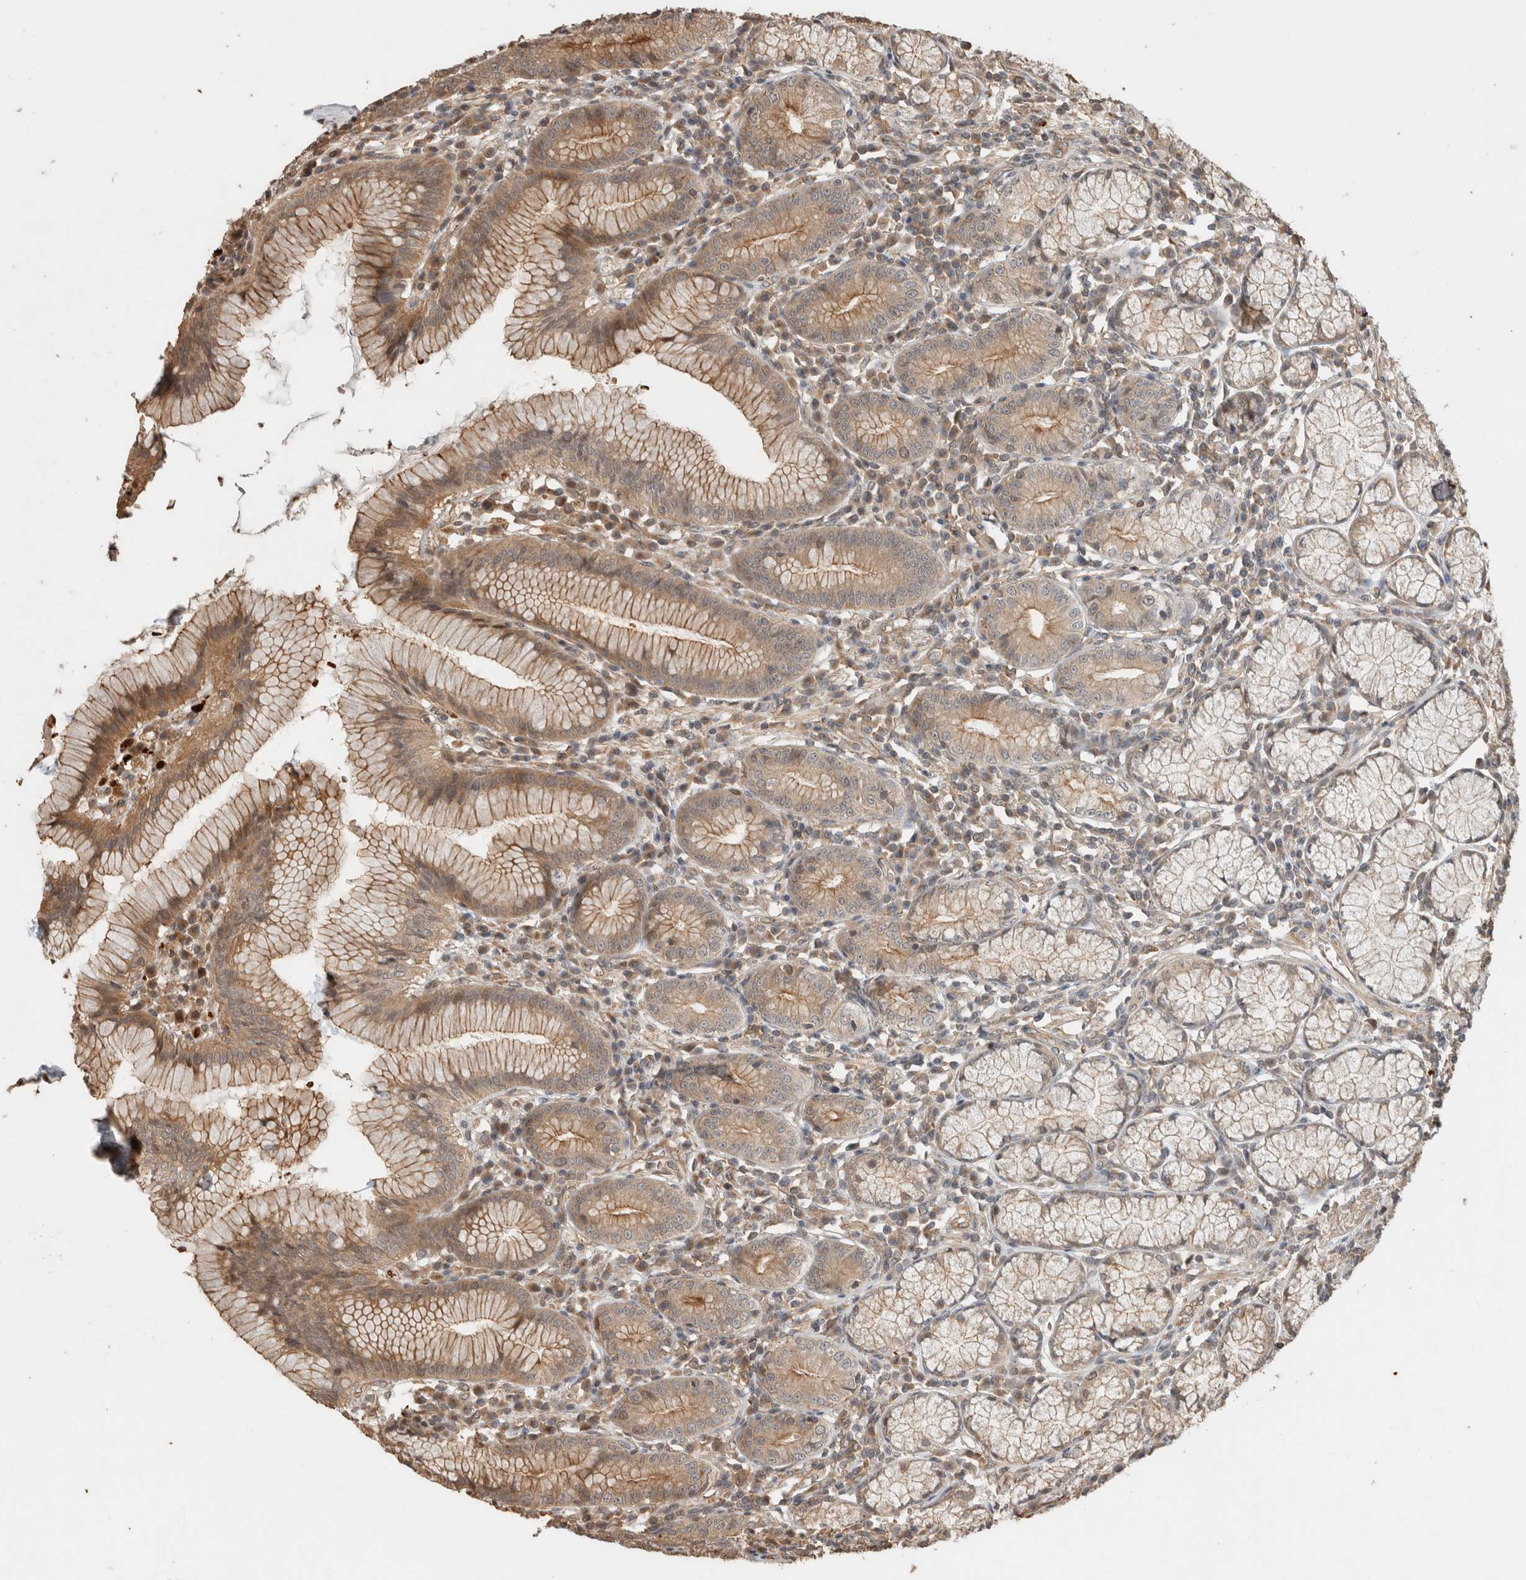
{"staining": {"intensity": "moderate", "quantity": ">75%", "location": "cytoplasmic/membranous"}, "tissue": "stomach", "cell_type": "Glandular cells", "image_type": "normal", "snomed": [{"axis": "morphology", "description": "Normal tissue, NOS"}, {"axis": "topography", "description": "Stomach"}], "caption": "Stomach stained with DAB IHC shows medium levels of moderate cytoplasmic/membranous positivity in about >75% of glandular cells.", "gene": "OTUD6B", "patient": {"sex": "male", "age": 55}}